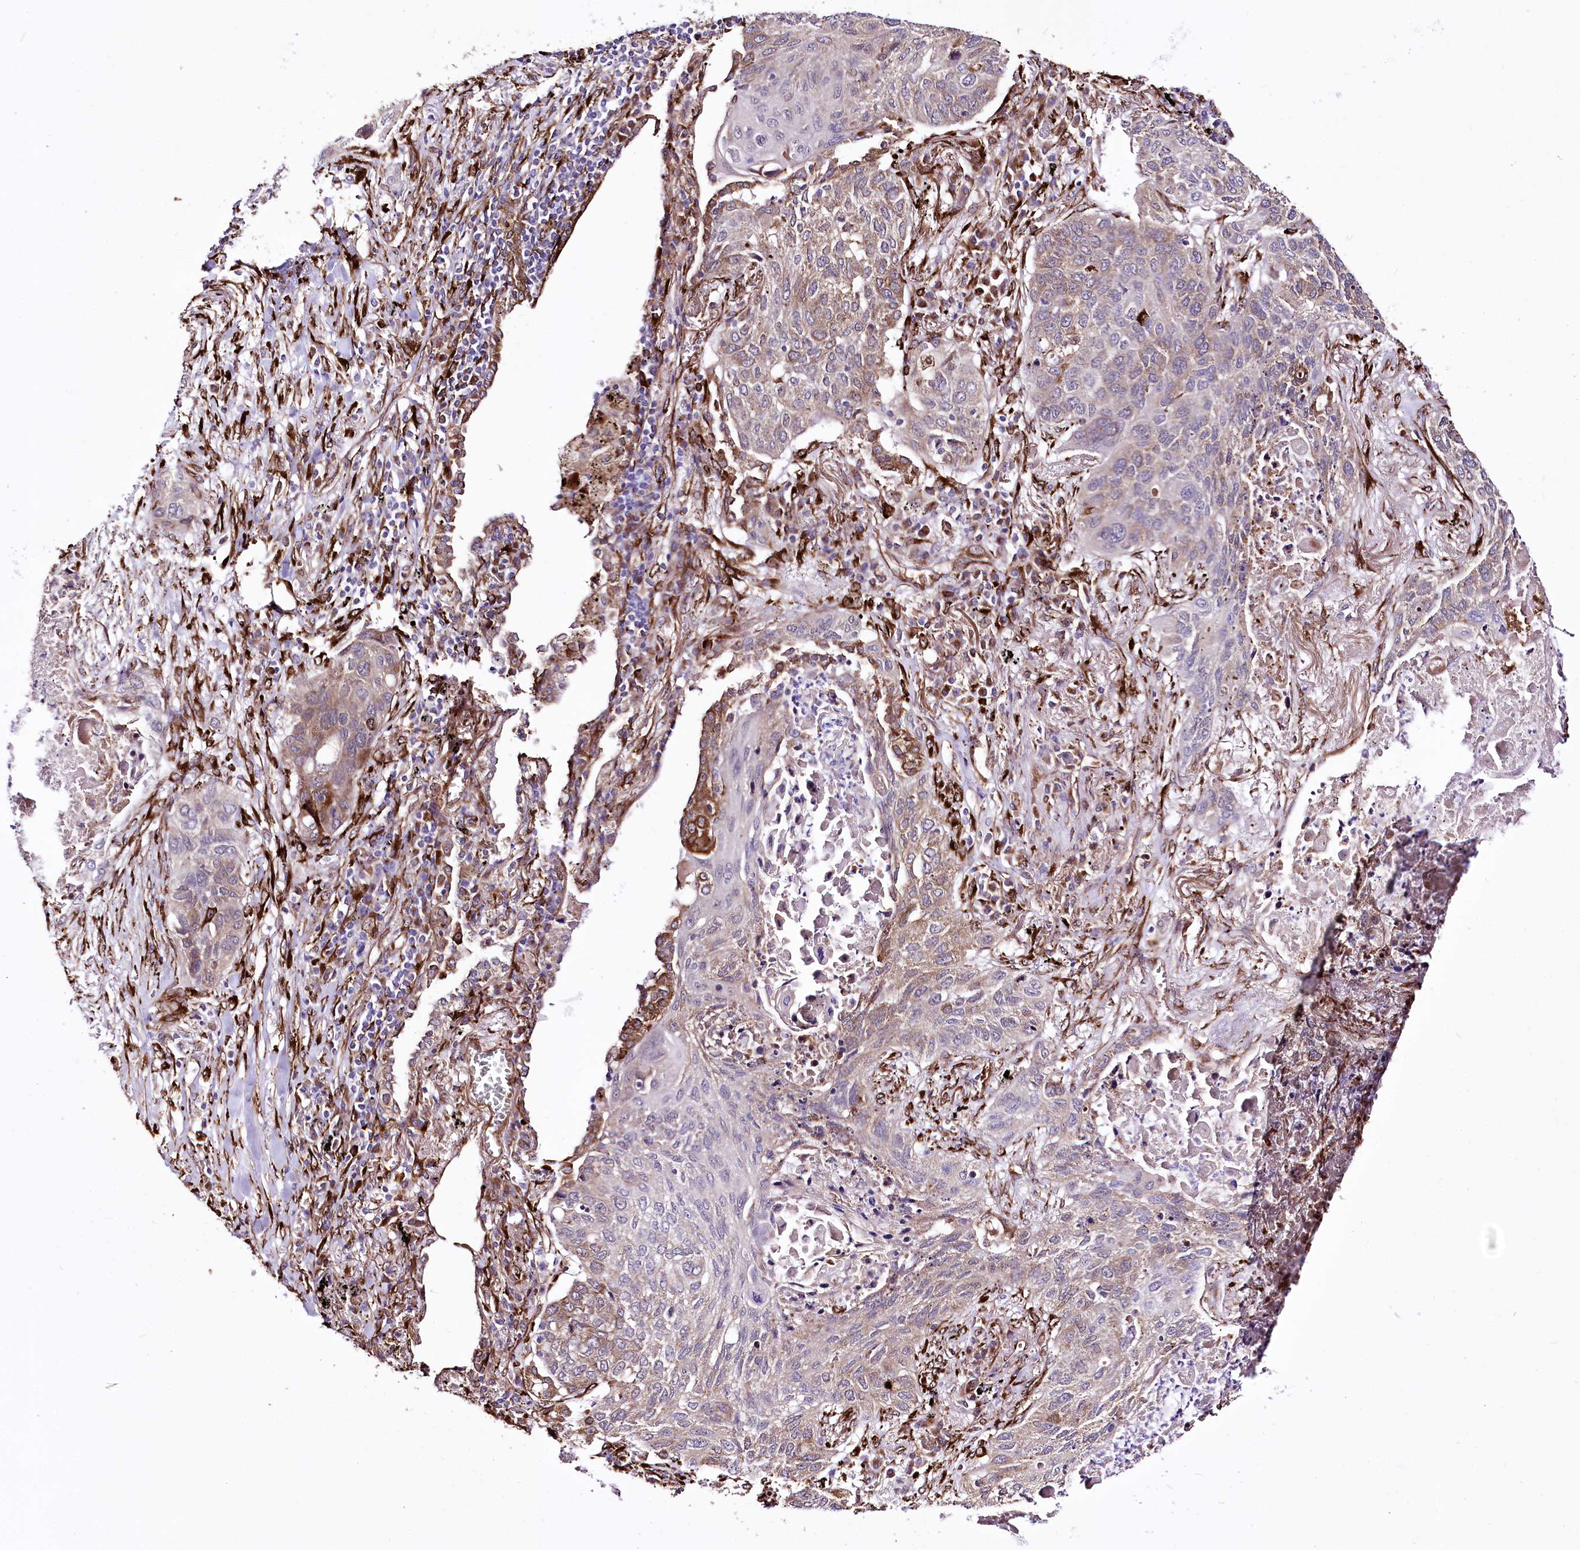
{"staining": {"intensity": "weak", "quantity": "25%-75%", "location": "cytoplasmic/membranous"}, "tissue": "lung cancer", "cell_type": "Tumor cells", "image_type": "cancer", "snomed": [{"axis": "morphology", "description": "Squamous cell carcinoma, NOS"}, {"axis": "topography", "description": "Lung"}], "caption": "Lung cancer (squamous cell carcinoma) stained with a brown dye displays weak cytoplasmic/membranous positive positivity in about 25%-75% of tumor cells.", "gene": "WWC1", "patient": {"sex": "female", "age": 63}}